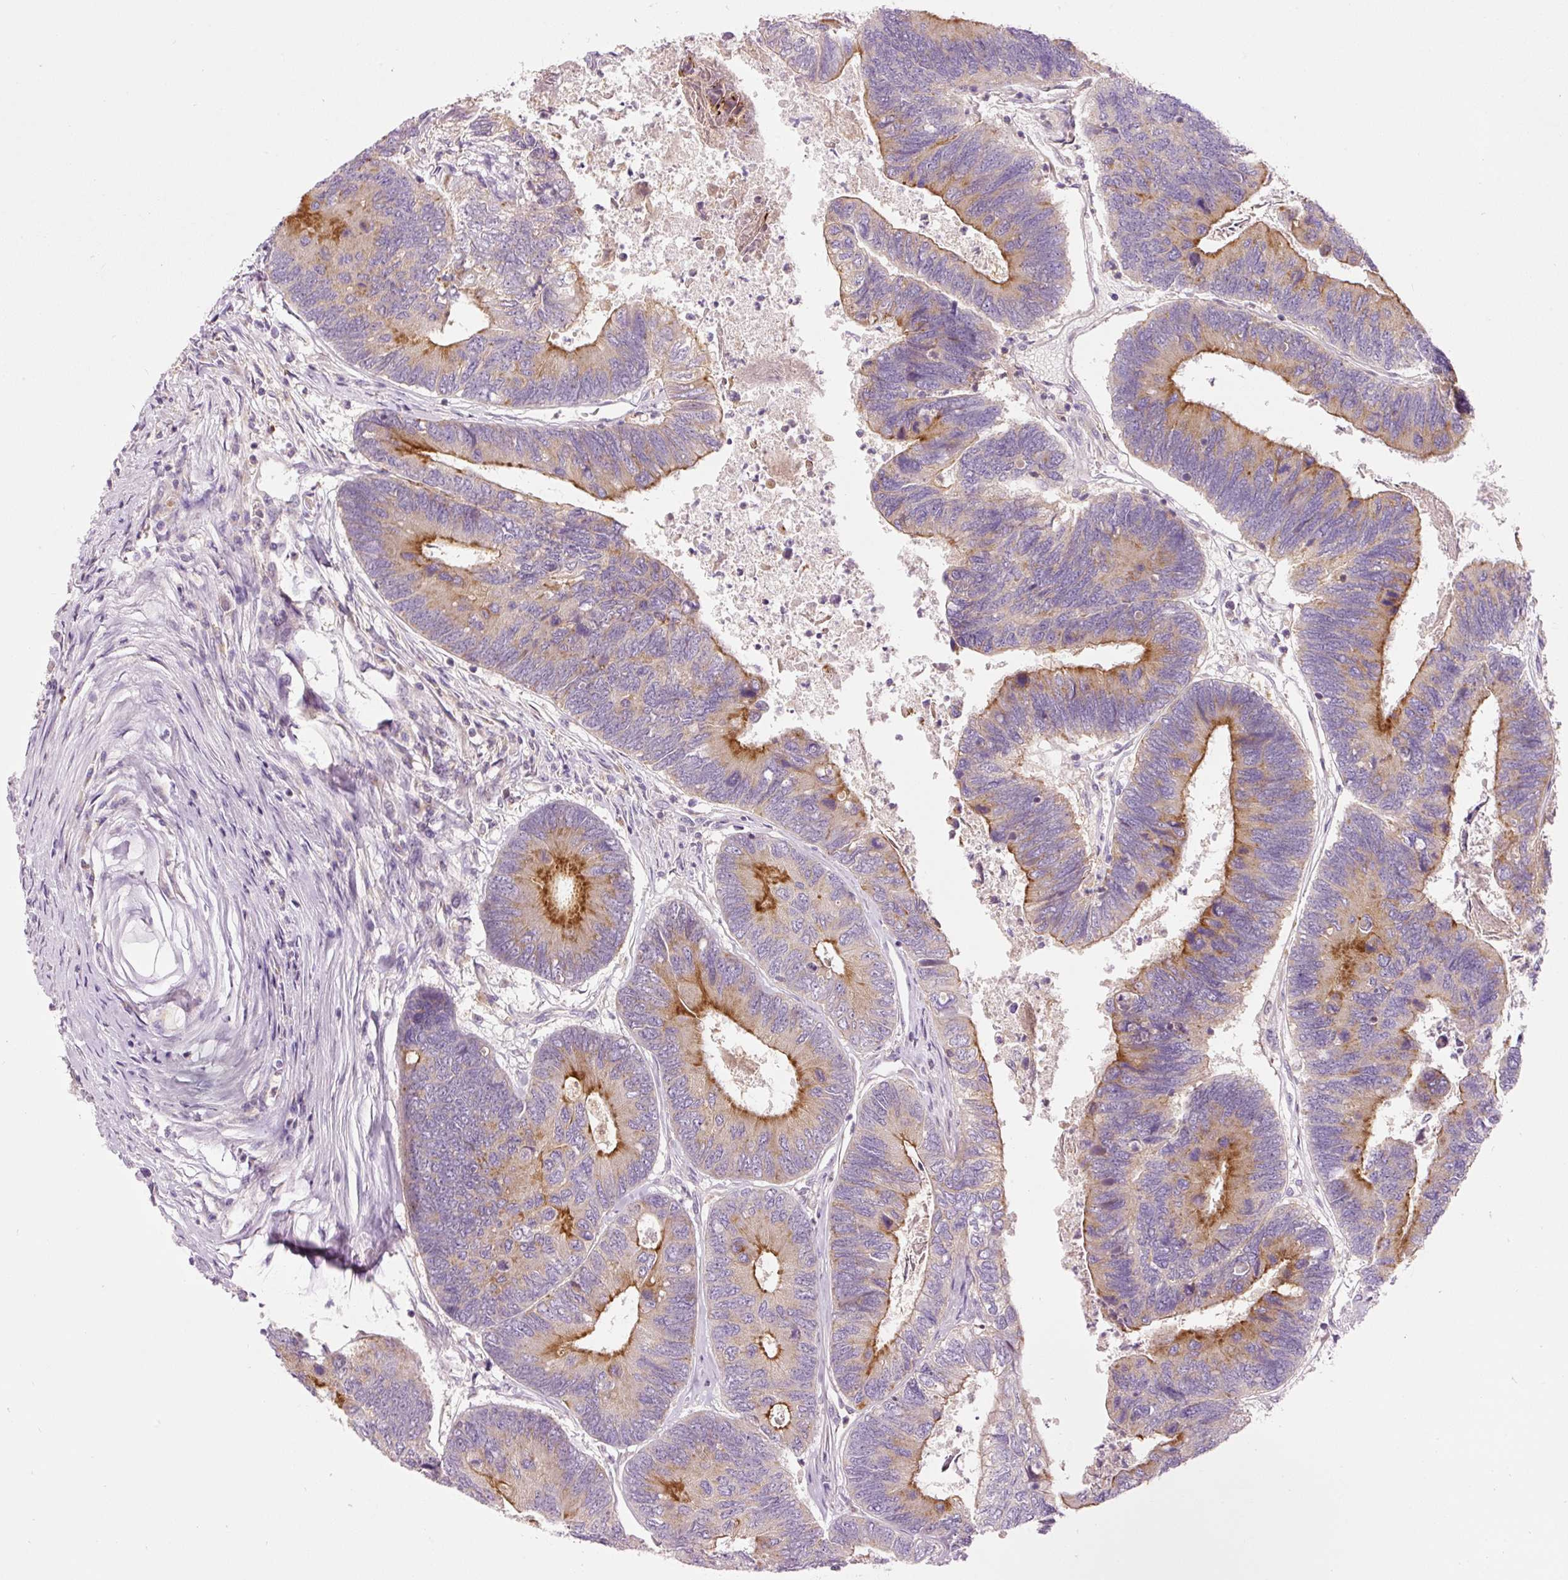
{"staining": {"intensity": "strong", "quantity": "25%-75%", "location": "cytoplasmic/membranous"}, "tissue": "colorectal cancer", "cell_type": "Tumor cells", "image_type": "cancer", "snomed": [{"axis": "morphology", "description": "Adenocarcinoma, NOS"}, {"axis": "topography", "description": "Colon"}], "caption": "The immunohistochemical stain highlights strong cytoplasmic/membranous staining in tumor cells of colorectal cancer (adenocarcinoma) tissue.", "gene": "NAPA", "patient": {"sex": "female", "age": 67}}